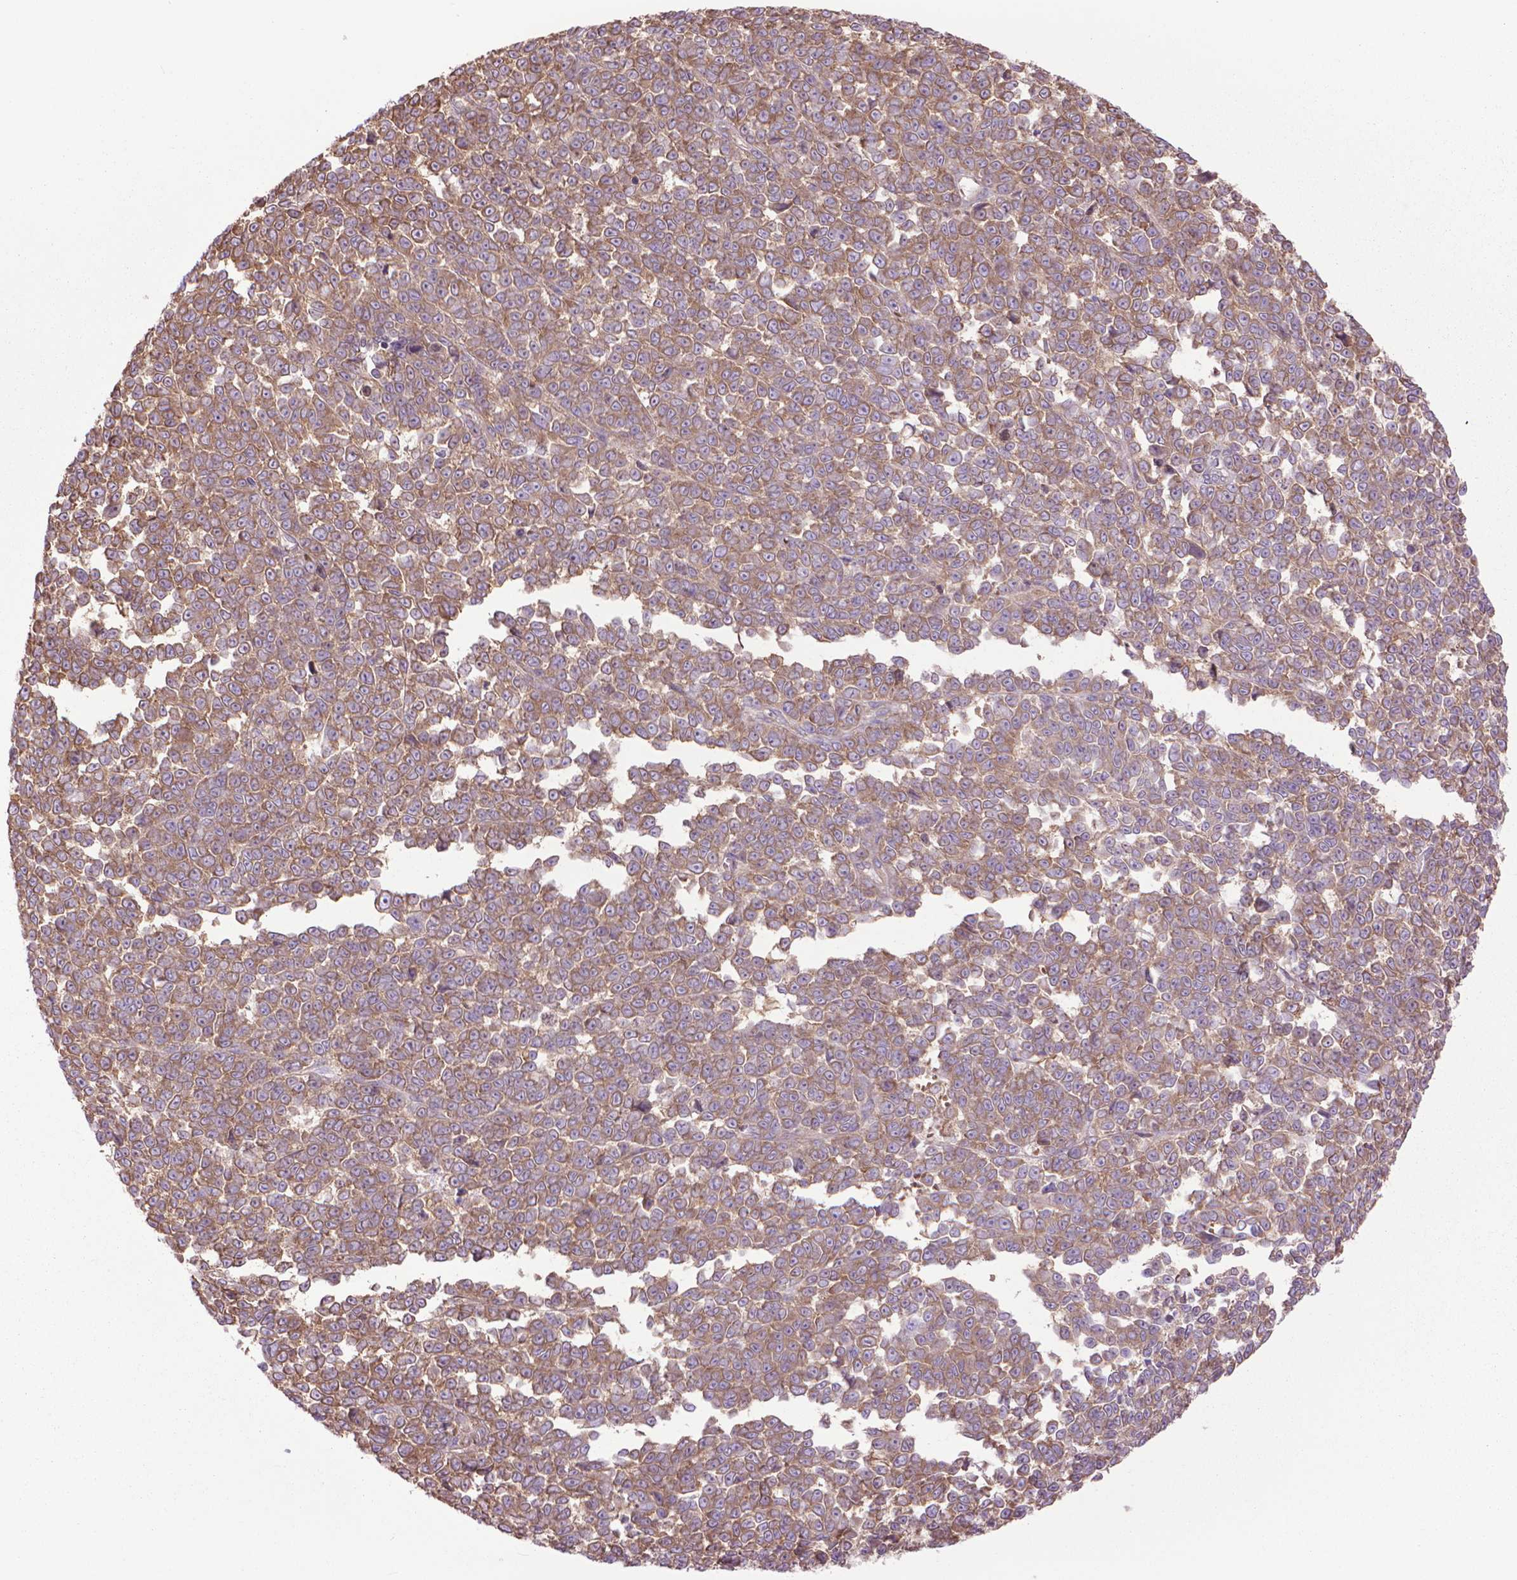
{"staining": {"intensity": "moderate", "quantity": ">75%", "location": "cytoplasmic/membranous"}, "tissue": "melanoma", "cell_type": "Tumor cells", "image_type": "cancer", "snomed": [{"axis": "morphology", "description": "Malignant melanoma, NOS"}, {"axis": "topography", "description": "Skin"}], "caption": "Moderate cytoplasmic/membranous staining is appreciated in approximately >75% of tumor cells in malignant melanoma. (brown staining indicates protein expression, while blue staining denotes nuclei).", "gene": "CORO1B", "patient": {"sex": "female", "age": 95}}